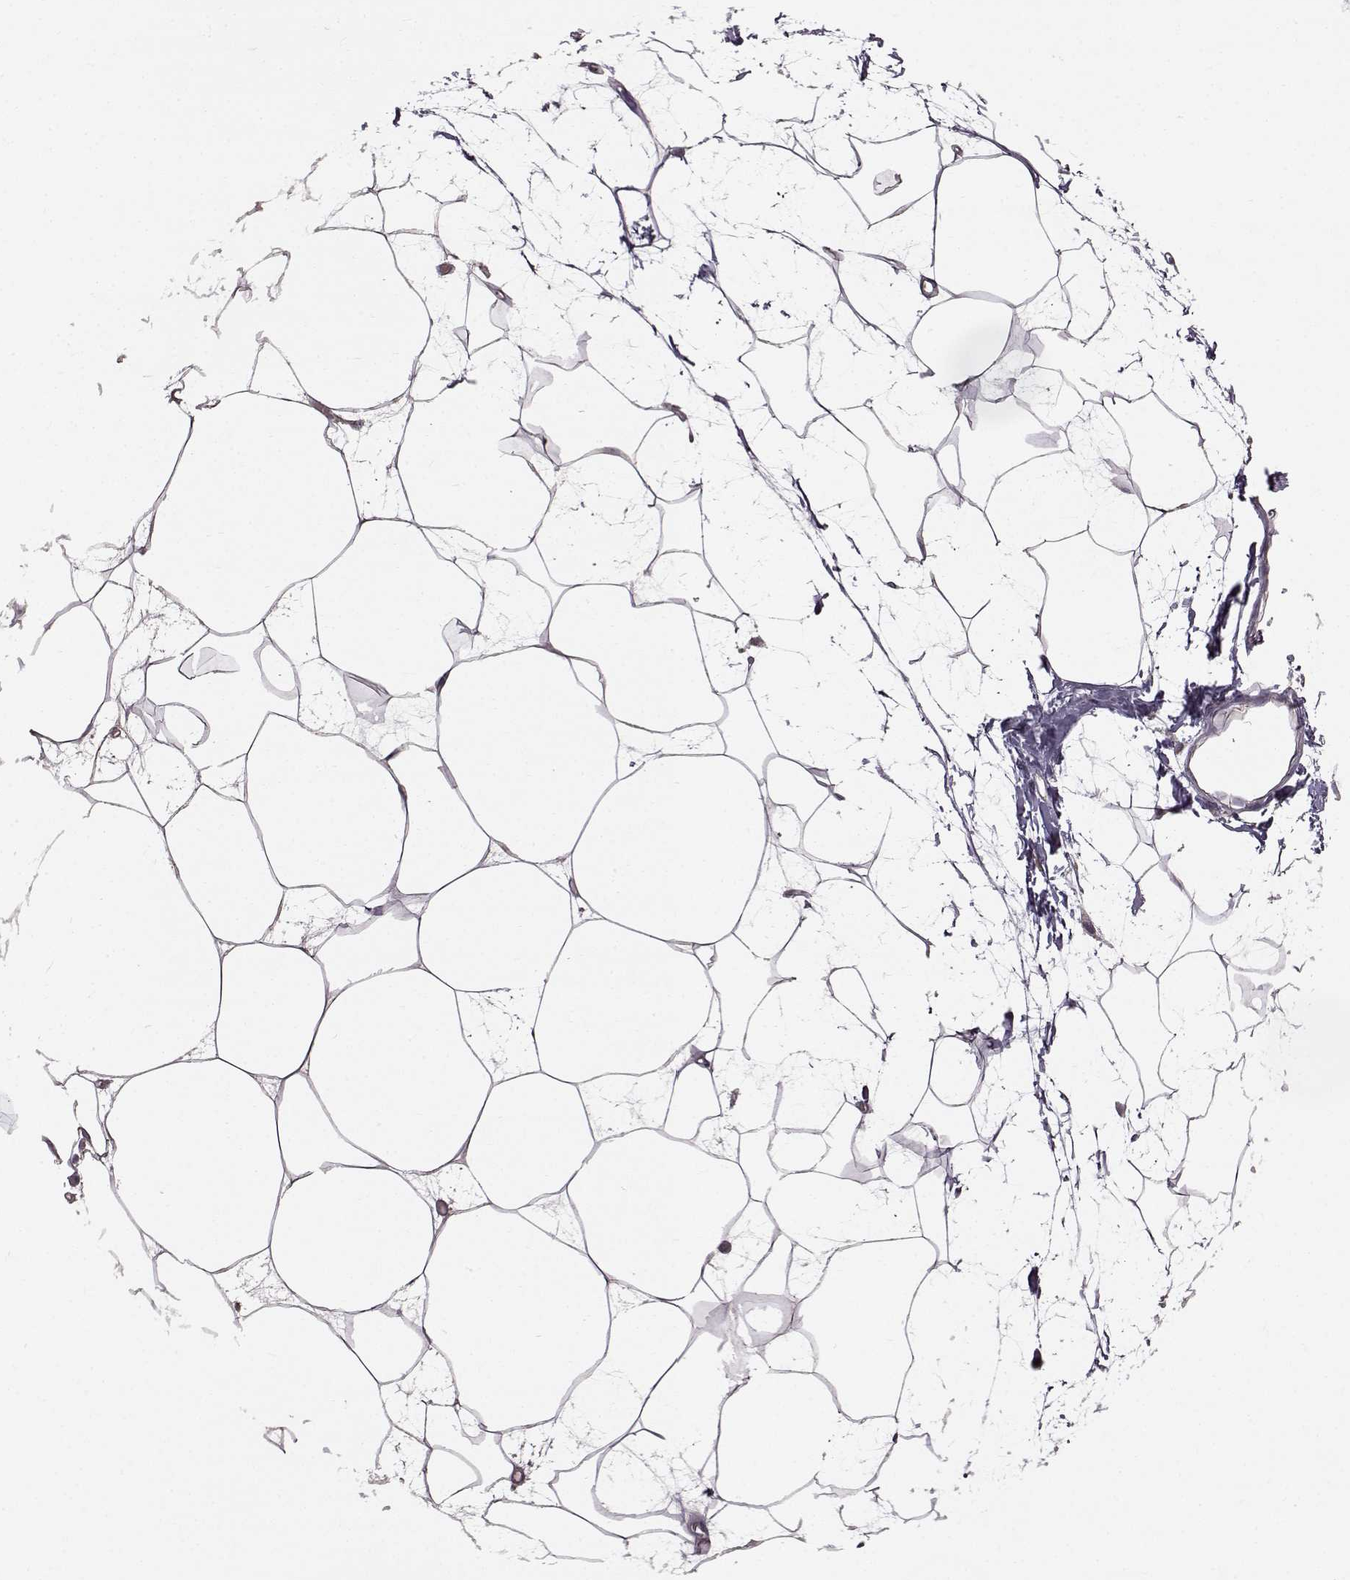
{"staining": {"intensity": "negative", "quantity": "none", "location": "none"}, "tissue": "breast", "cell_type": "Adipocytes", "image_type": "normal", "snomed": [{"axis": "morphology", "description": "Normal tissue, NOS"}, {"axis": "topography", "description": "Breast"}], "caption": "Immunohistochemistry (IHC) of unremarkable human breast demonstrates no positivity in adipocytes. (DAB immunohistochemistry, high magnification).", "gene": "NME1", "patient": {"sex": "female", "age": 45}}